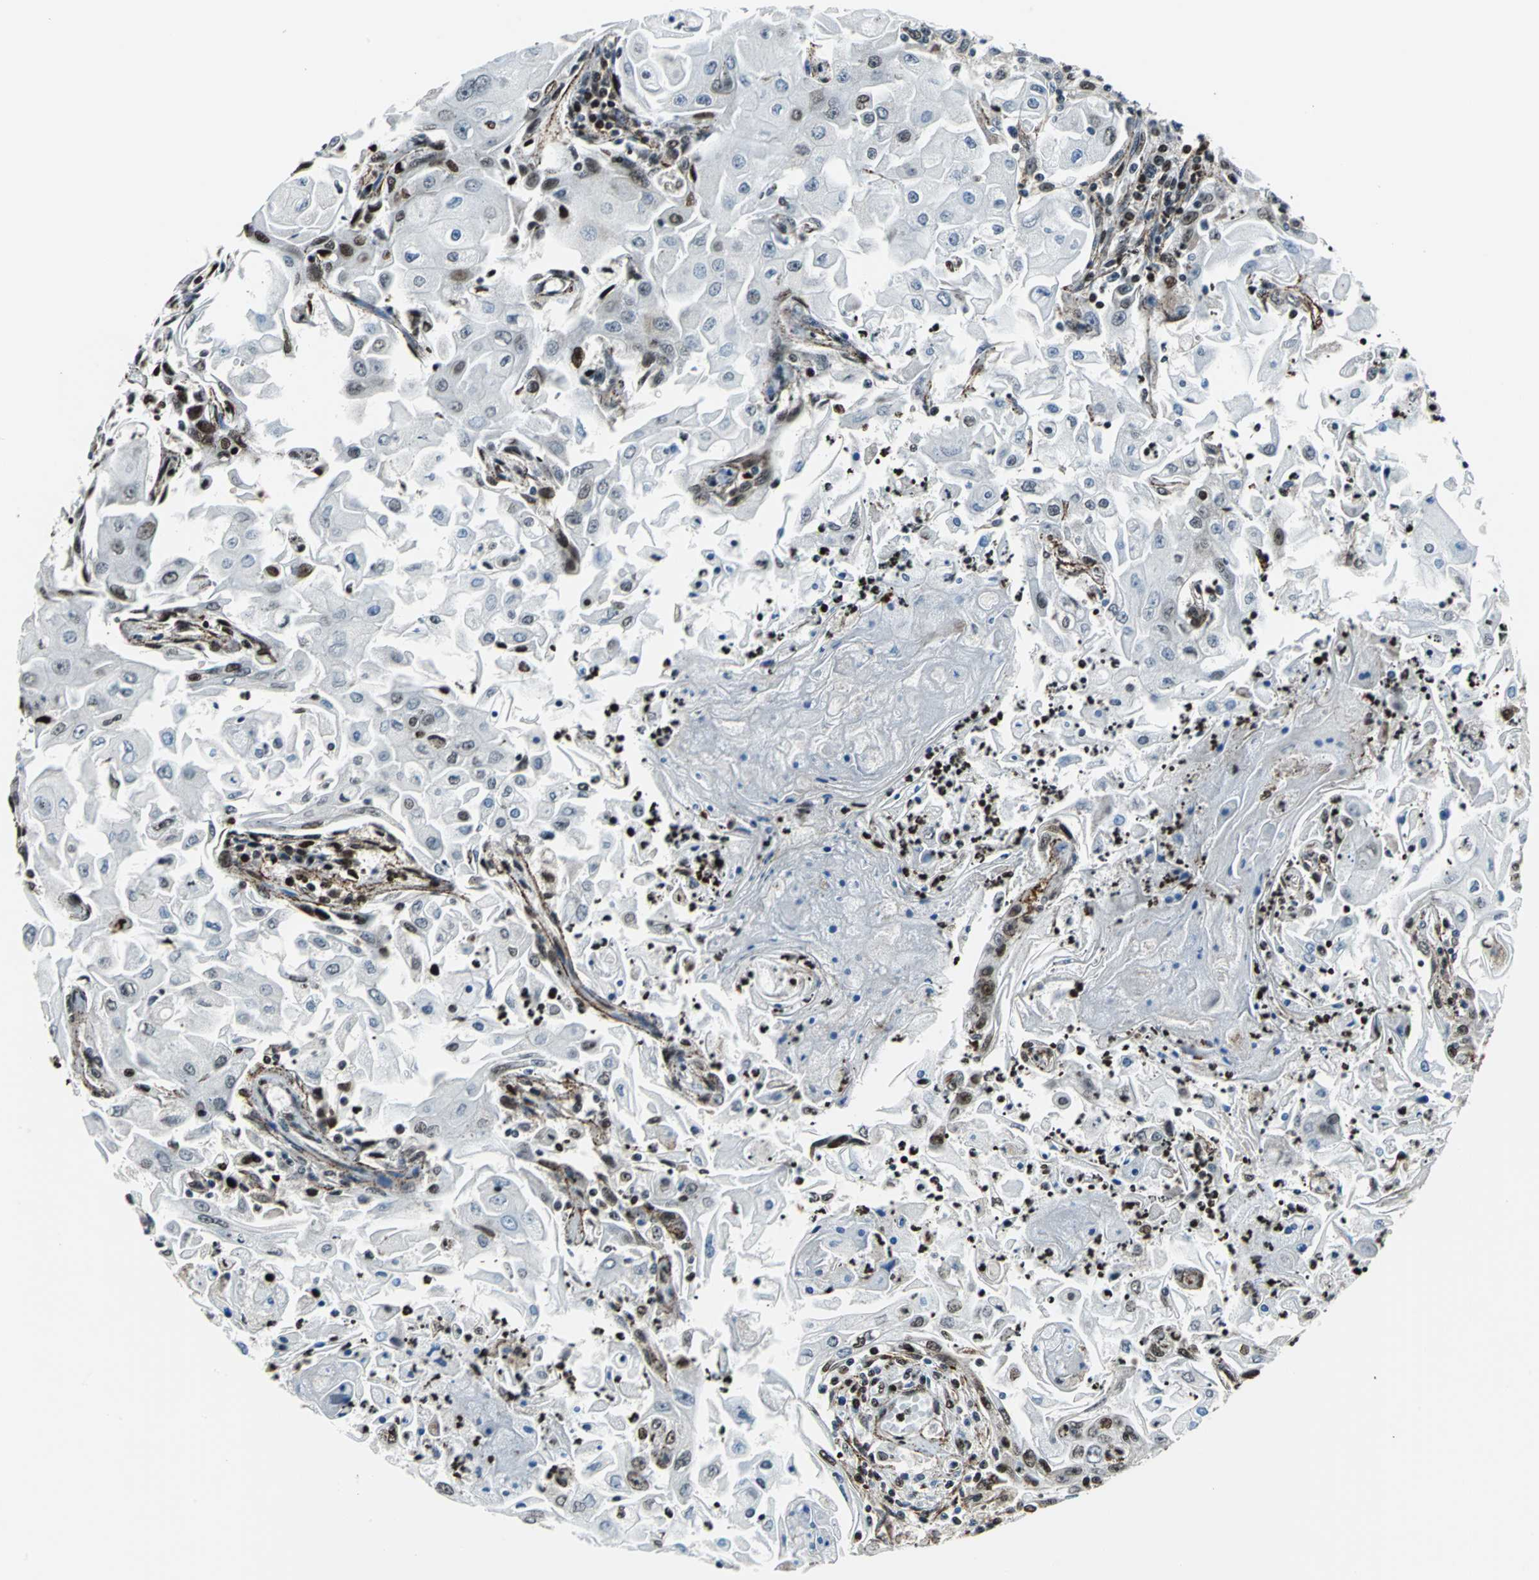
{"staining": {"intensity": "negative", "quantity": "none", "location": "none"}, "tissue": "head and neck cancer", "cell_type": "Tumor cells", "image_type": "cancer", "snomed": [{"axis": "morphology", "description": "Squamous cell carcinoma, NOS"}, {"axis": "topography", "description": "Oral tissue"}, {"axis": "topography", "description": "Head-Neck"}], "caption": "A micrograph of head and neck cancer stained for a protein exhibits no brown staining in tumor cells. The staining is performed using DAB brown chromogen with nuclei counter-stained in using hematoxylin.", "gene": "APEX1", "patient": {"sex": "female", "age": 76}}